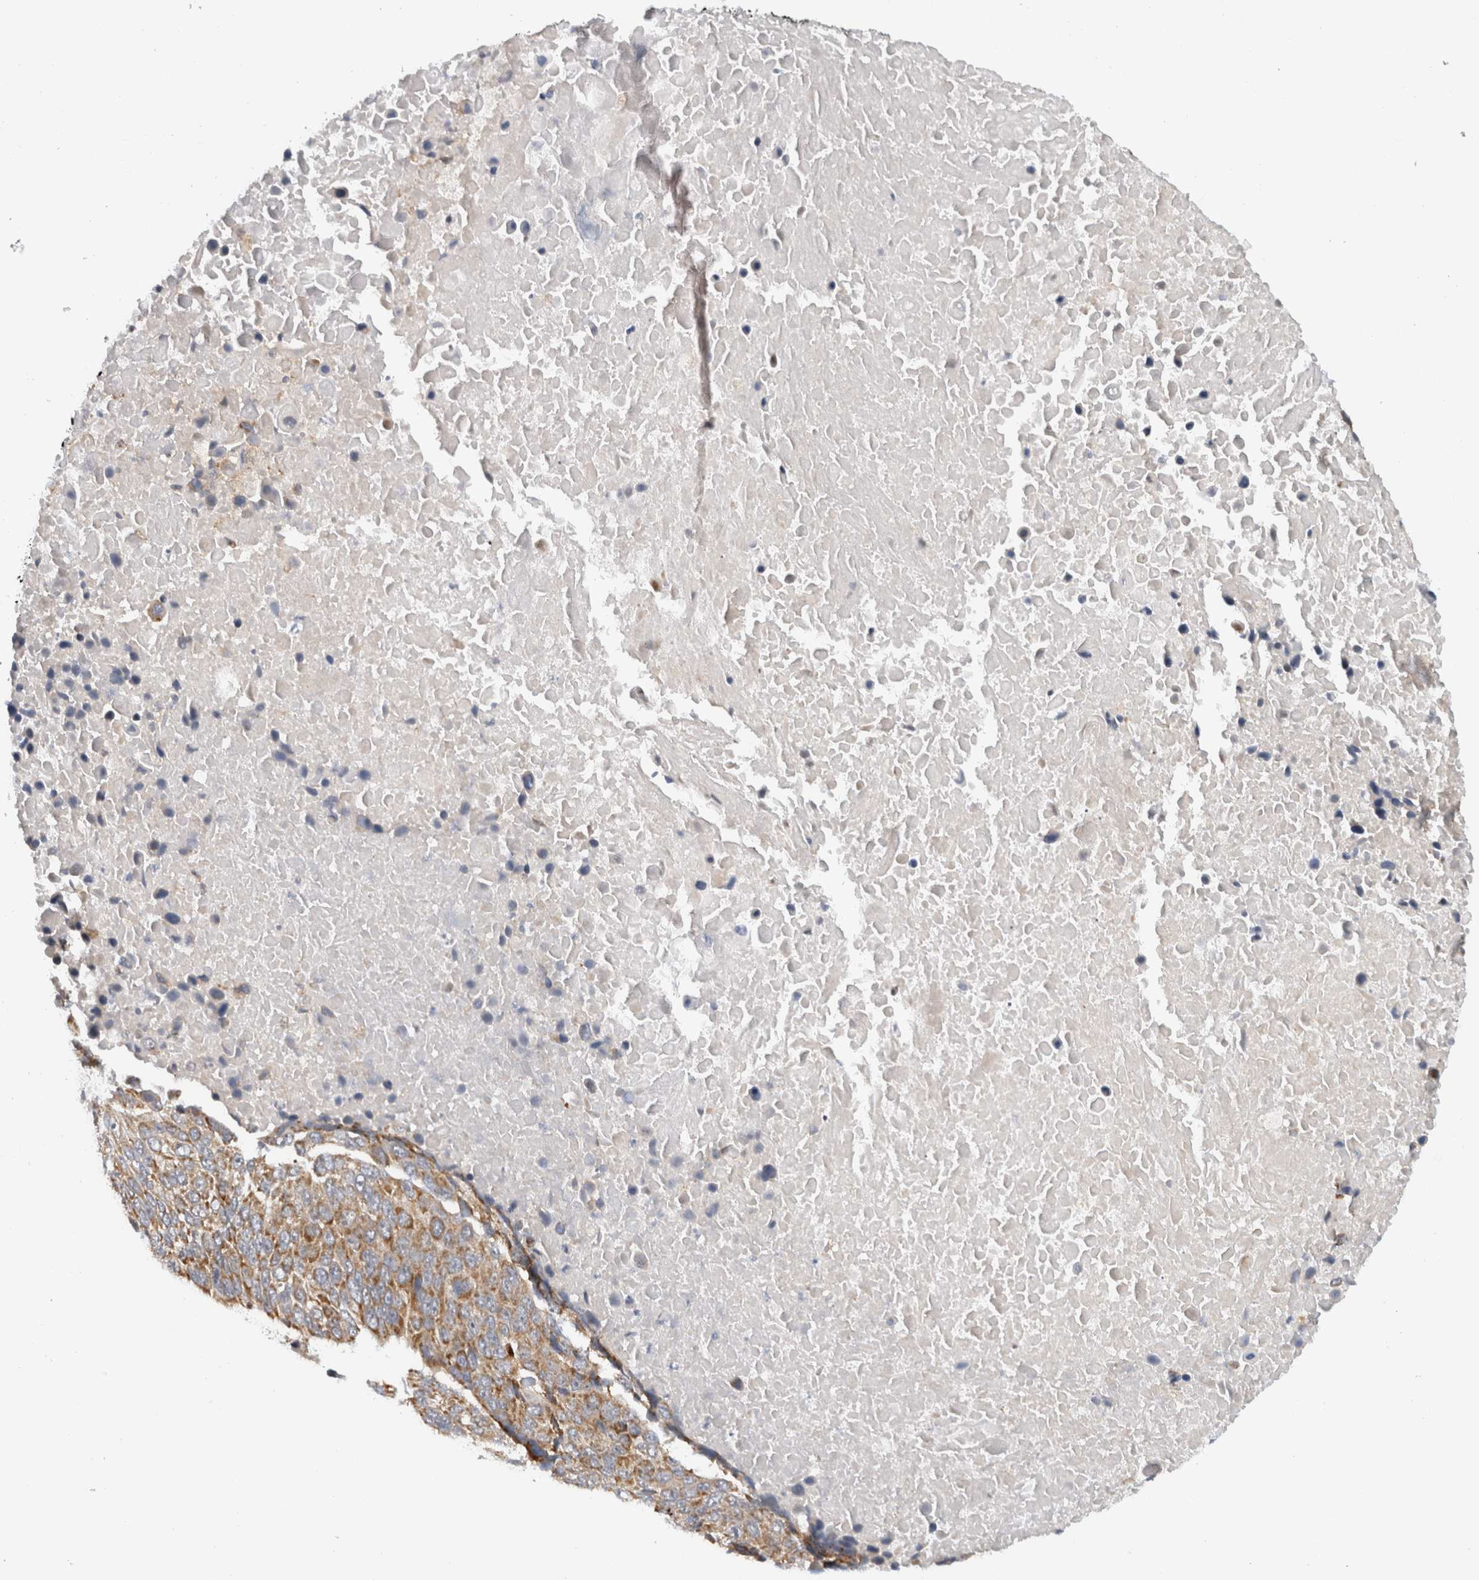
{"staining": {"intensity": "moderate", "quantity": ">75%", "location": "cytoplasmic/membranous"}, "tissue": "lung cancer", "cell_type": "Tumor cells", "image_type": "cancer", "snomed": [{"axis": "morphology", "description": "Squamous cell carcinoma, NOS"}, {"axis": "topography", "description": "Lung"}], "caption": "Moderate cytoplasmic/membranous protein positivity is seen in approximately >75% of tumor cells in squamous cell carcinoma (lung).", "gene": "CMC2", "patient": {"sex": "male", "age": 66}}